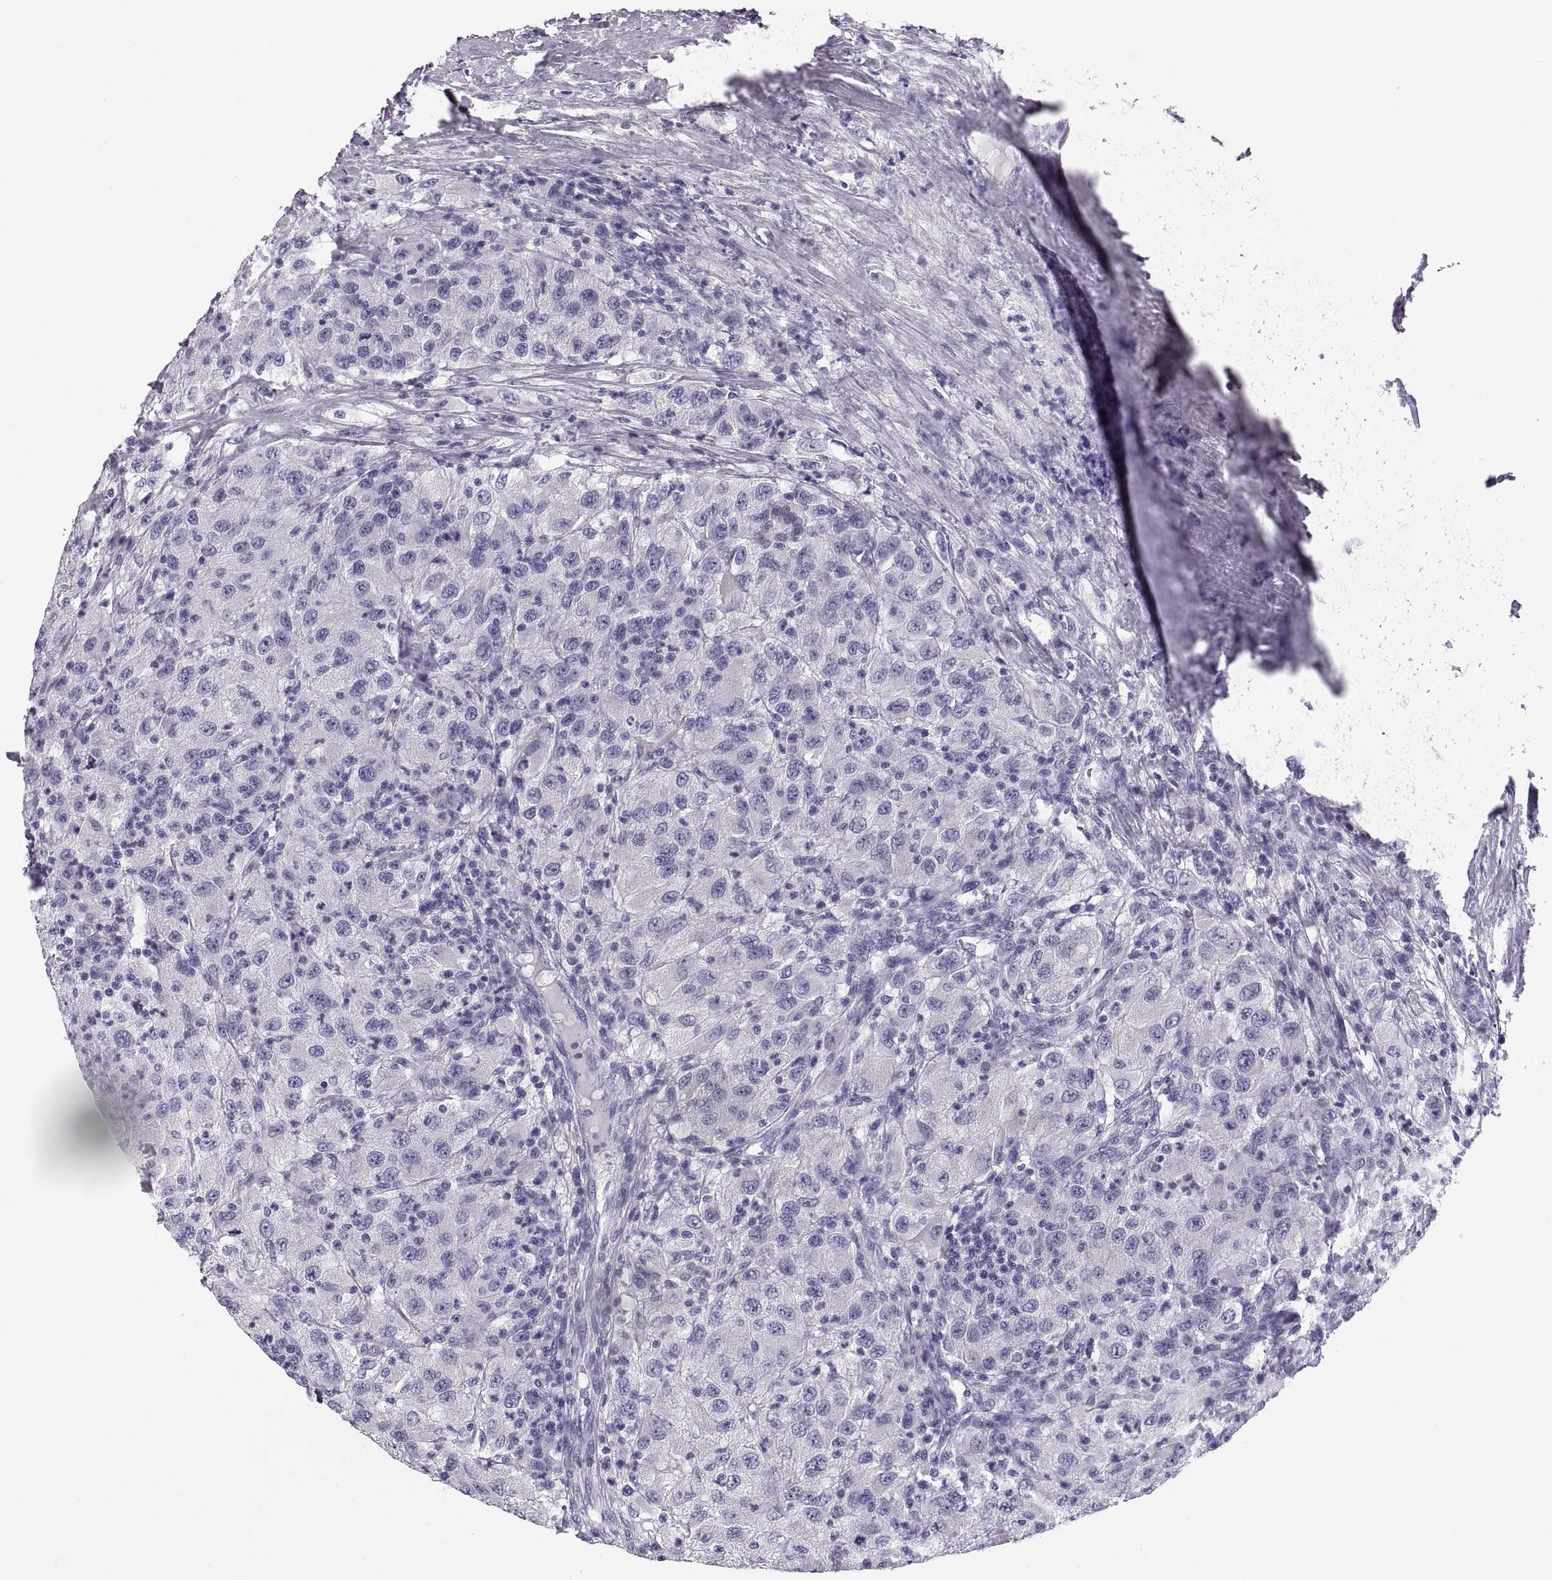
{"staining": {"intensity": "negative", "quantity": "none", "location": "none"}, "tissue": "renal cancer", "cell_type": "Tumor cells", "image_type": "cancer", "snomed": [{"axis": "morphology", "description": "Adenocarcinoma, NOS"}, {"axis": "topography", "description": "Kidney"}], "caption": "IHC image of renal adenocarcinoma stained for a protein (brown), which exhibits no positivity in tumor cells.", "gene": "PAX2", "patient": {"sex": "female", "age": 67}}